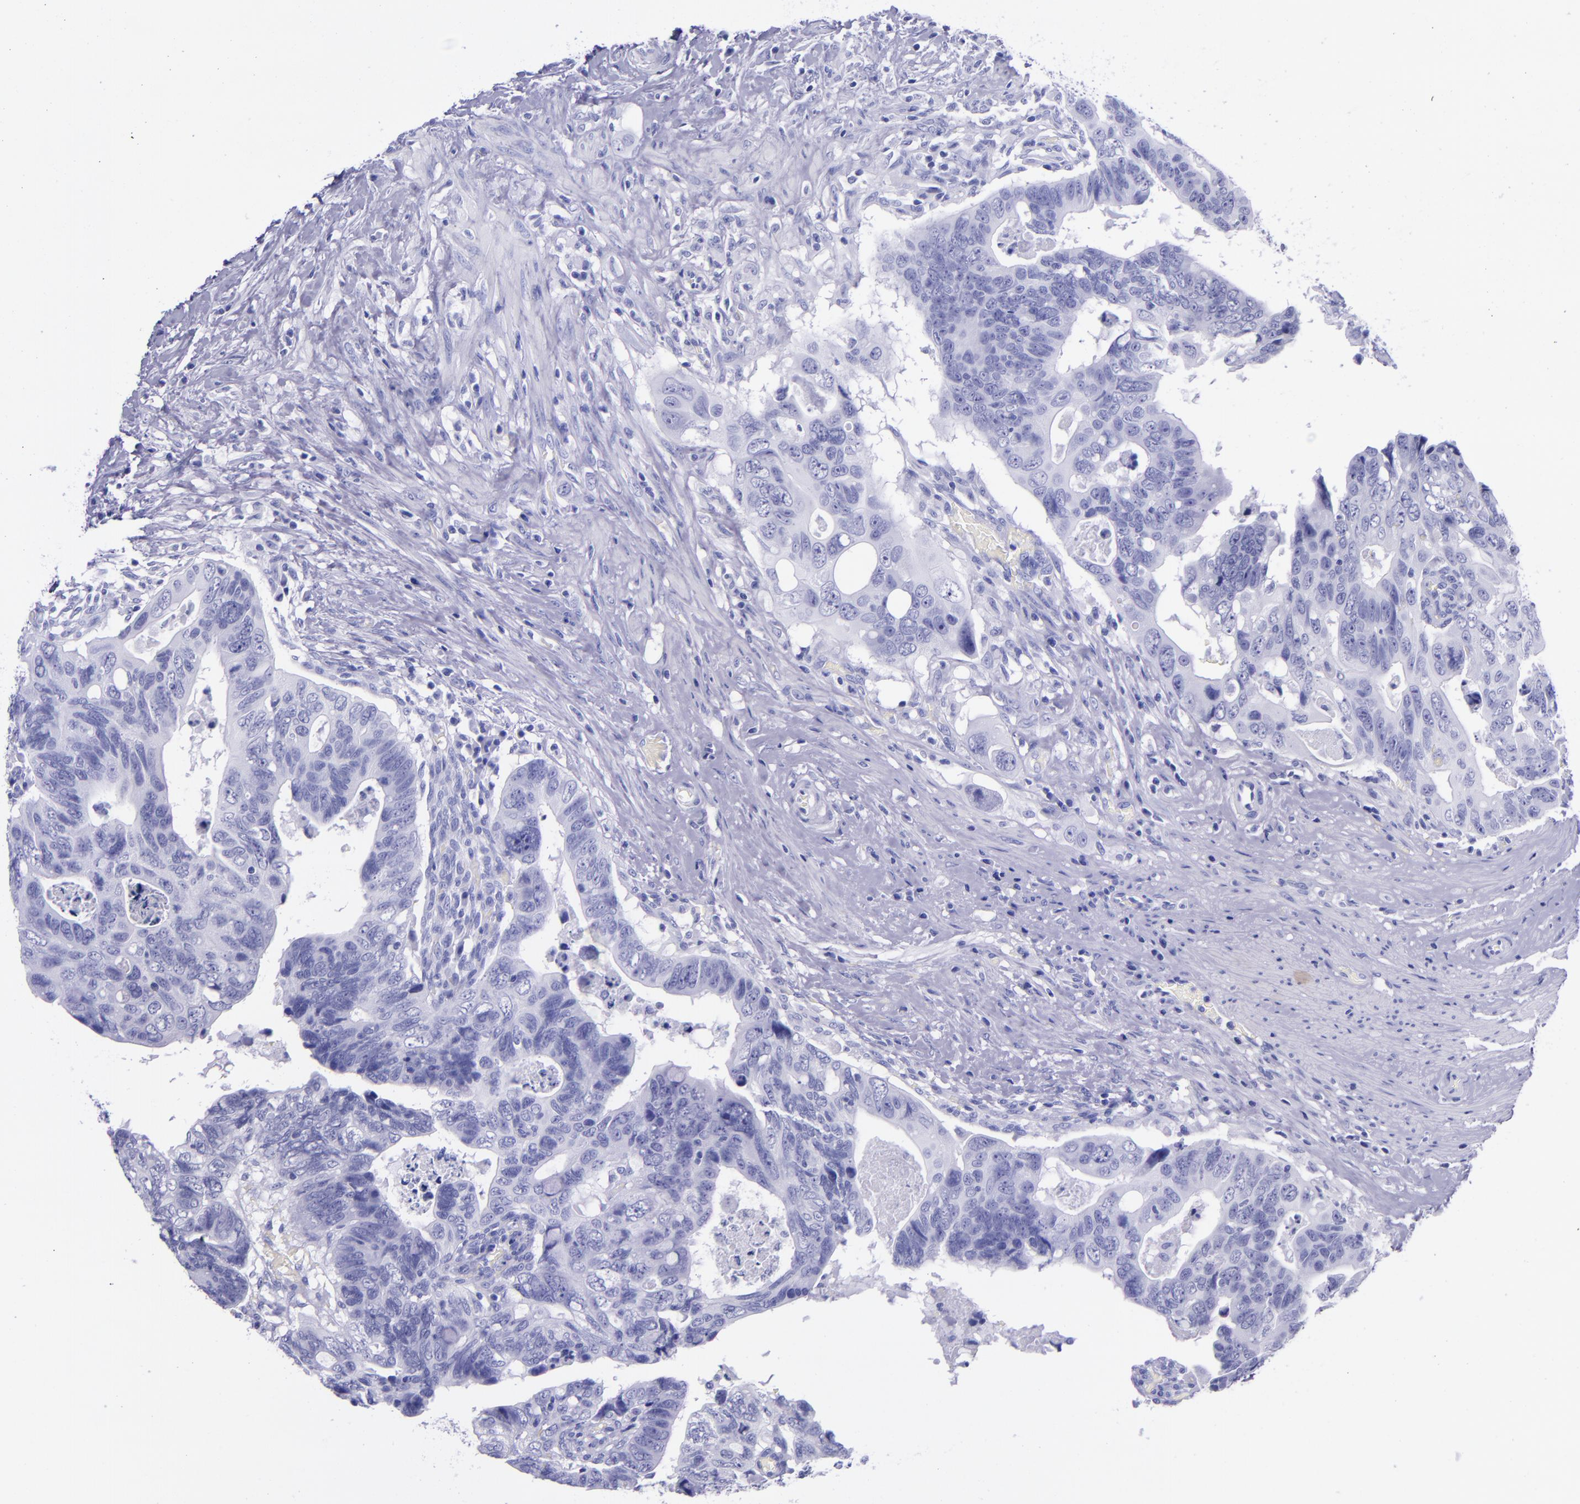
{"staining": {"intensity": "negative", "quantity": "none", "location": "none"}, "tissue": "colorectal cancer", "cell_type": "Tumor cells", "image_type": "cancer", "snomed": [{"axis": "morphology", "description": "Adenocarcinoma, NOS"}, {"axis": "topography", "description": "Rectum"}], "caption": "Colorectal adenocarcinoma was stained to show a protein in brown. There is no significant expression in tumor cells.", "gene": "MBP", "patient": {"sex": "male", "age": 53}}